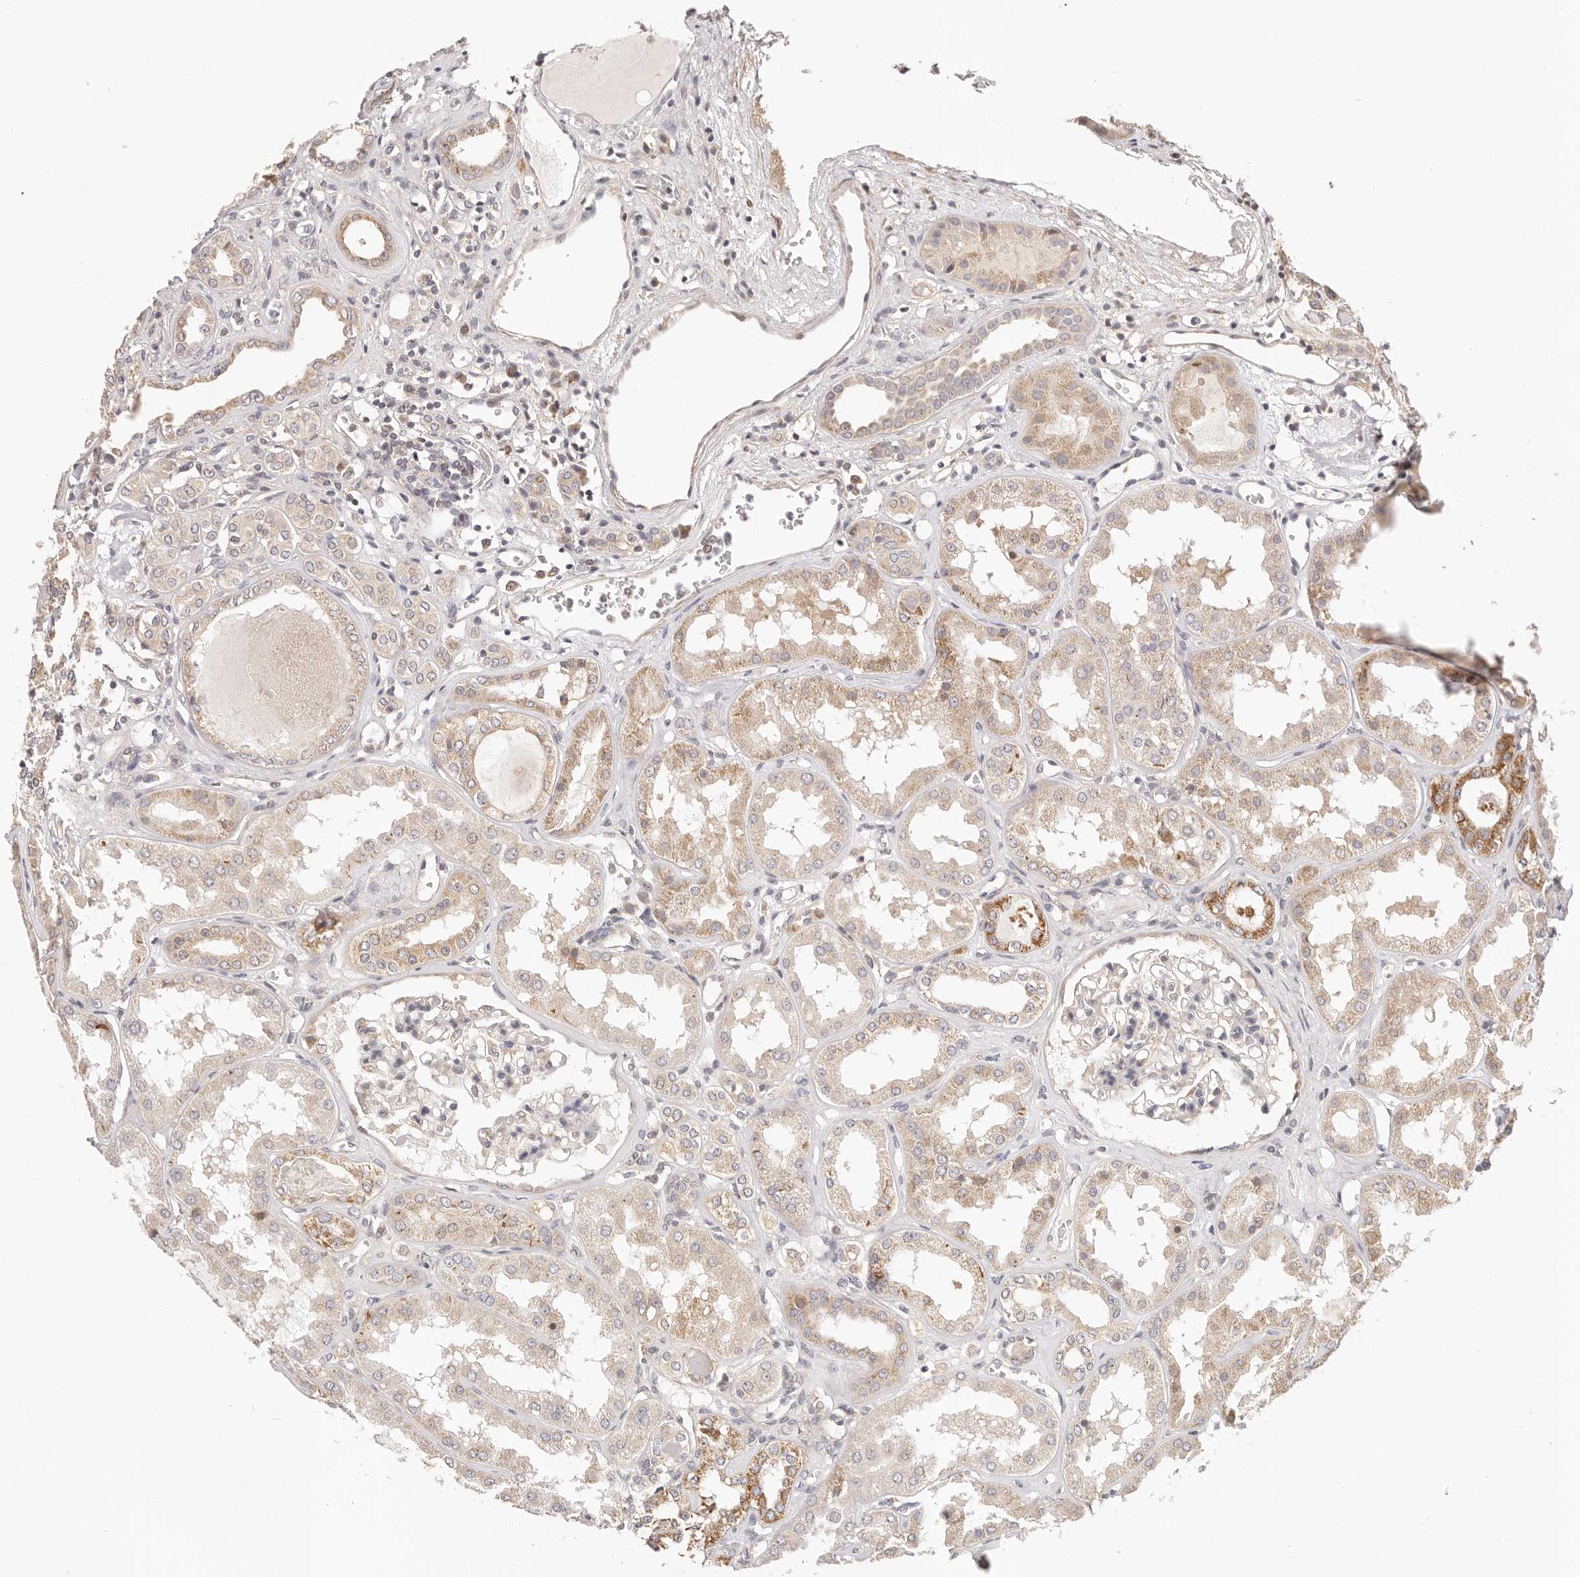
{"staining": {"intensity": "negative", "quantity": "none", "location": "none"}, "tissue": "kidney", "cell_type": "Cells in glomeruli", "image_type": "normal", "snomed": [{"axis": "morphology", "description": "Normal tissue, NOS"}, {"axis": "topography", "description": "Kidney"}], "caption": "This is a image of immunohistochemistry staining of benign kidney, which shows no expression in cells in glomeruli. Nuclei are stained in blue.", "gene": "KCMF1", "patient": {"sex": "female", "age": 56}}